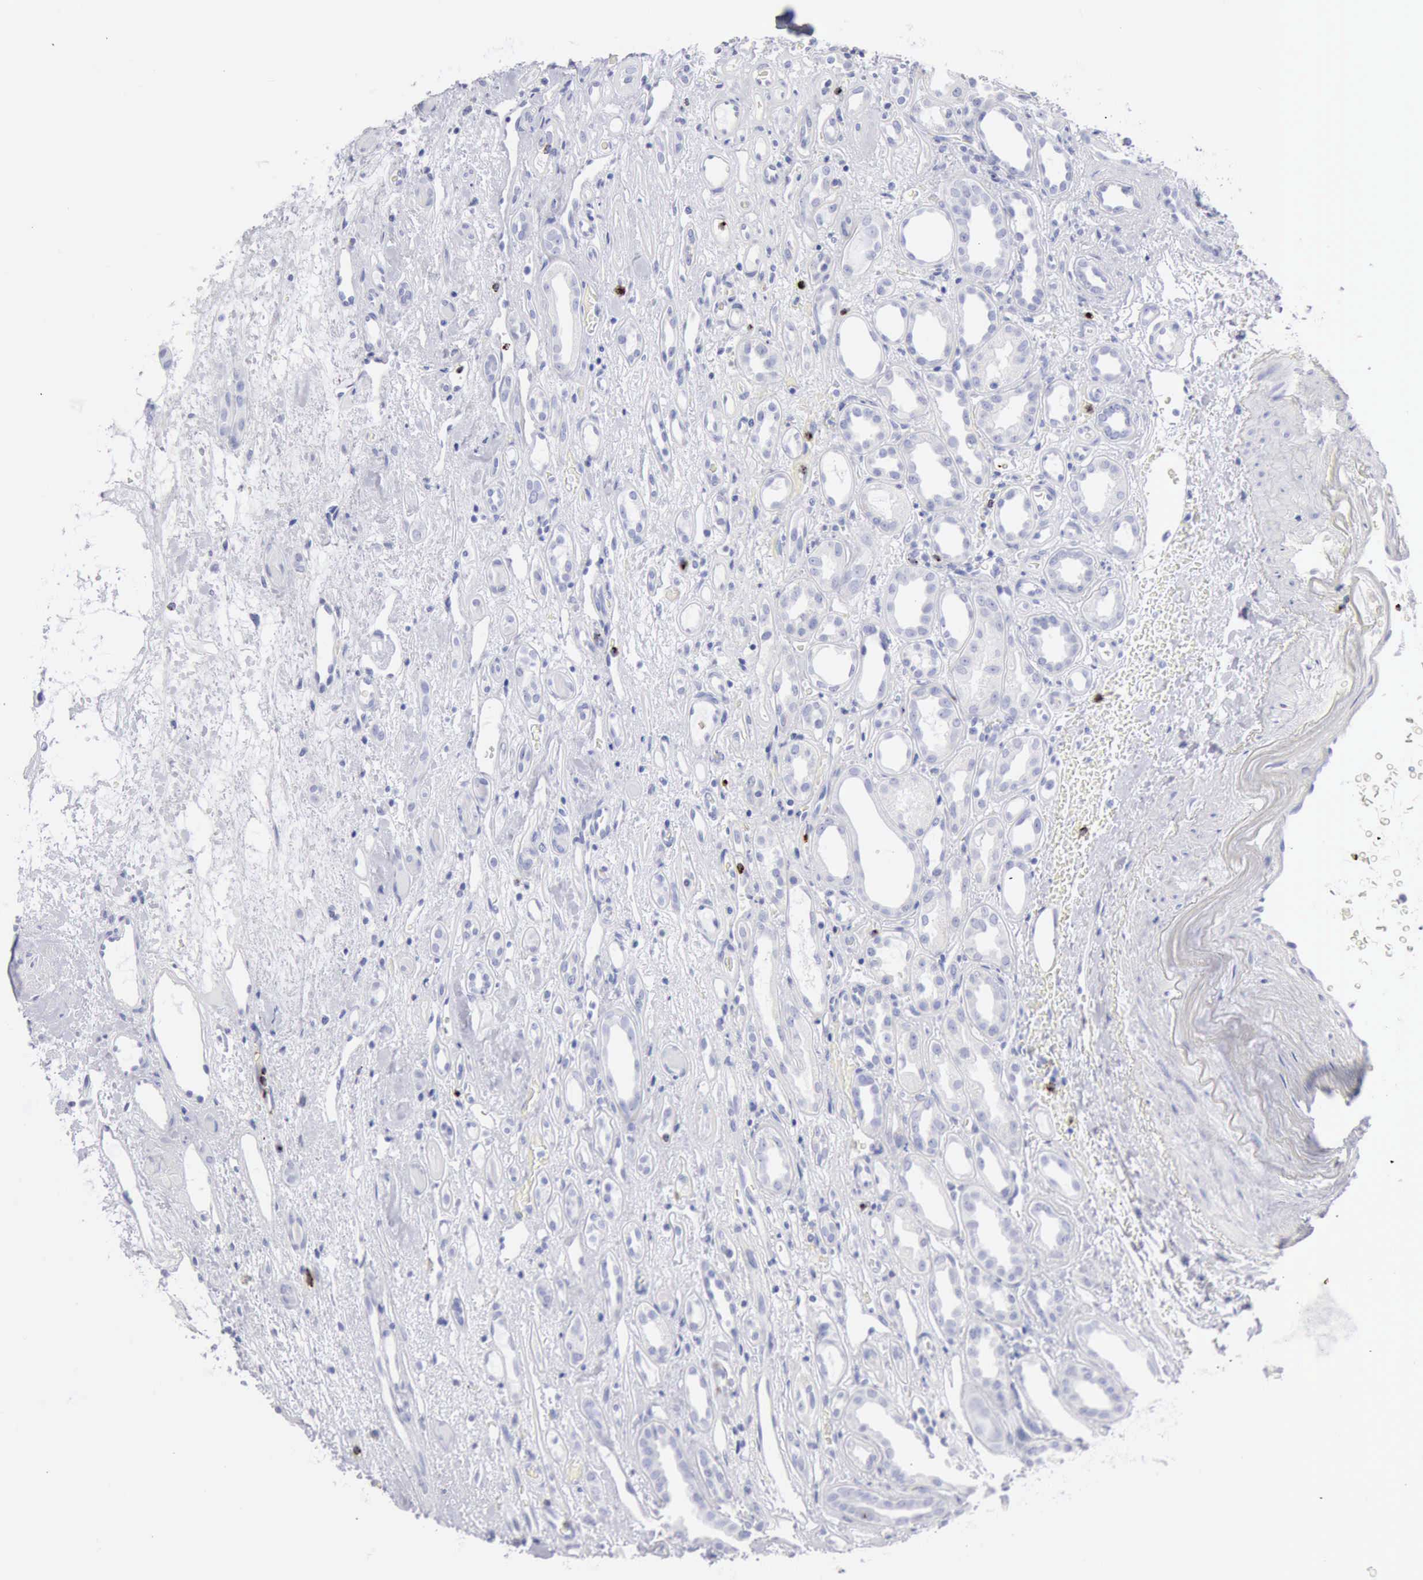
{"staining": {"intensity": "negative", "quantity": "none", "location": "none"}, "tissue": "renal cancer", "cell_type": "Tumor cells", "image_type": "cancer", "snomed": [{"axis": "morphology", "description": "Adenocarcinoma, NOS"}, {"axis": "topography", "description": "Kidney"}], "caption": "Protein analysis of adenocarcinoma (renal) displays no significant expression in tumor cells.", "gene": "GZMB", "patient": {"sex": "female", "age": 60}}